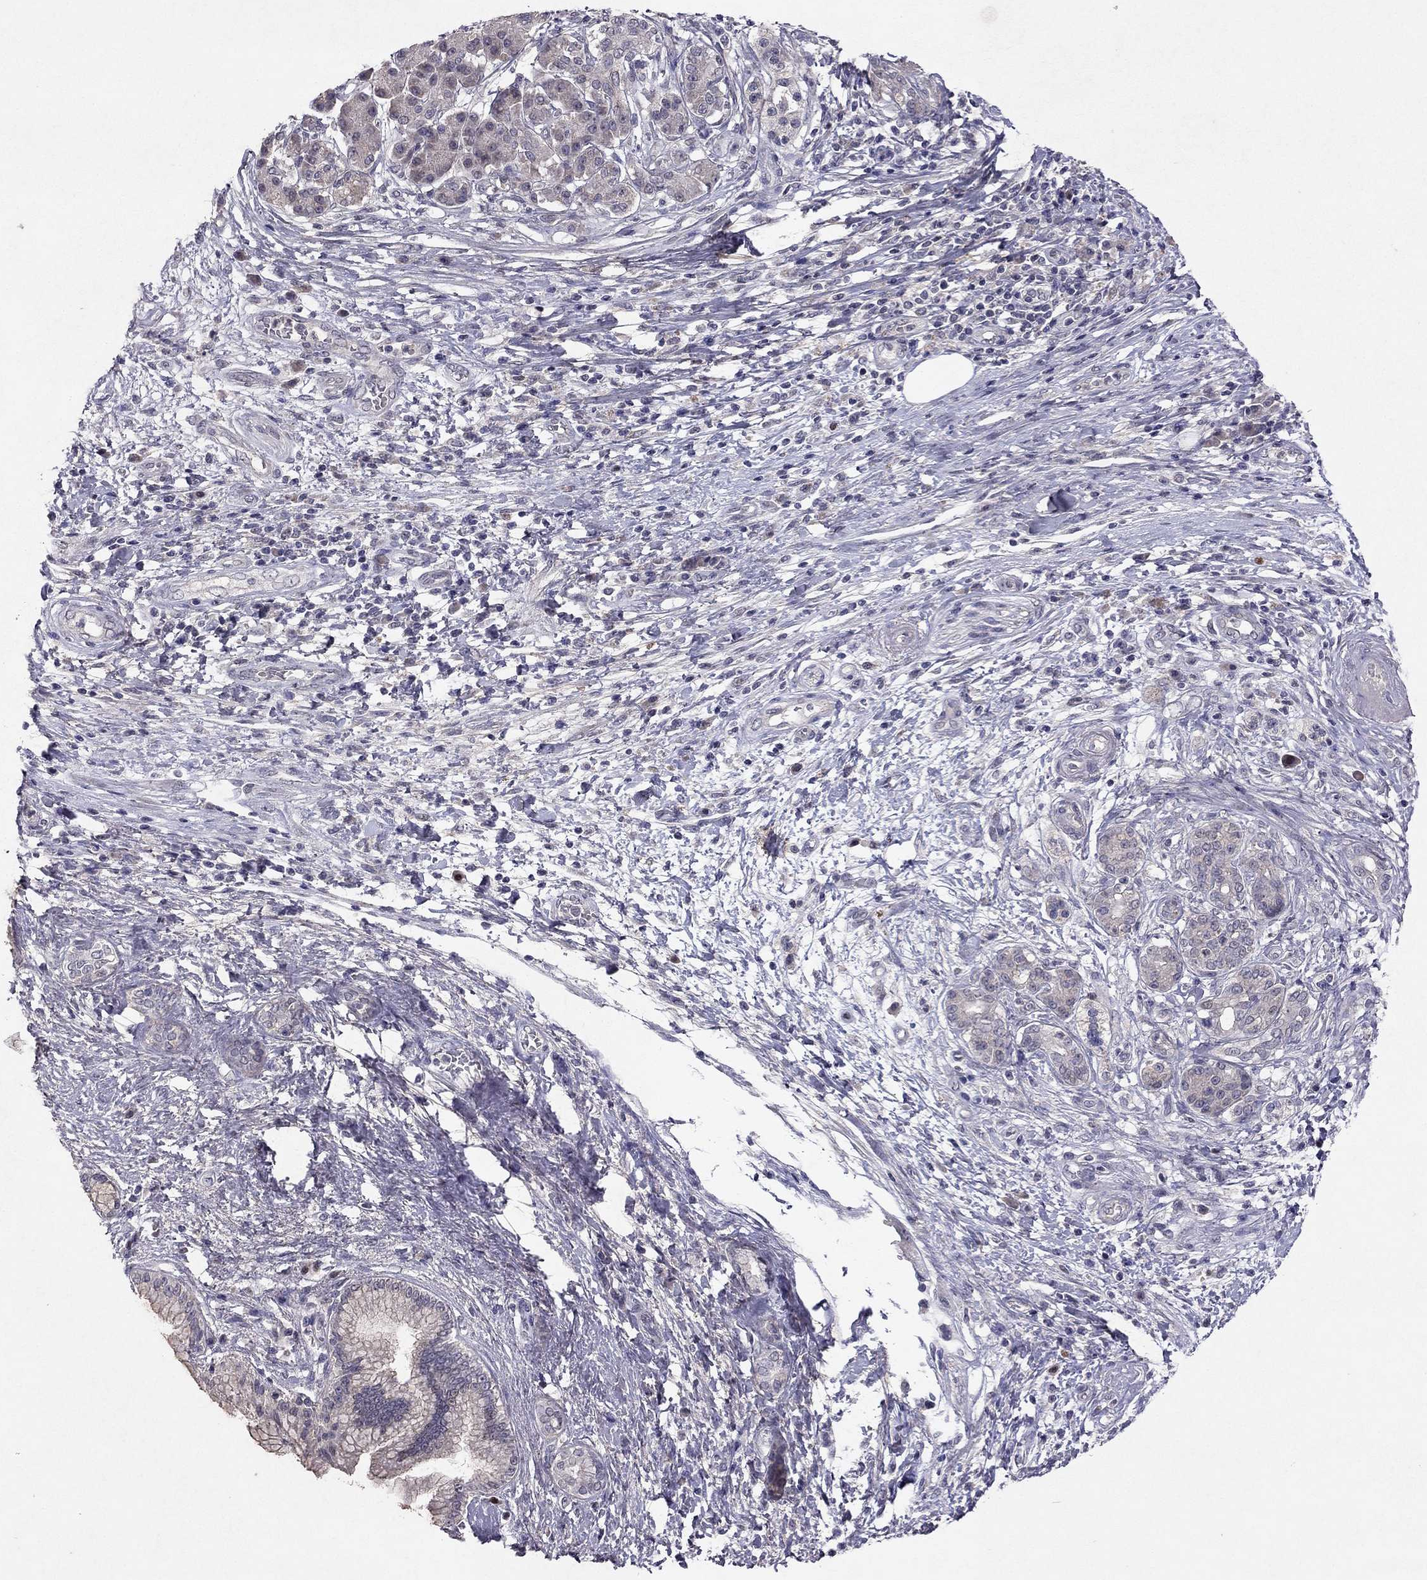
{"staining": {"intensity": "negative", "quantity": "none", "location": "none"}, "tissue": "pancreatic cancer", "cell_type": "Tumor cells", "image_type": "cancer", "snomed": [{"axis": "morphology", "description": "Adenocarcinoma, NOS"}, {"axis": "topography", "description": "Pancreas"}], "caption": "Image shows no significant protein expression in tumor cells of pancreatic adenocarcinoma.", "gene": "ESR2", "patient": {"sex": "female", "age": 73}}